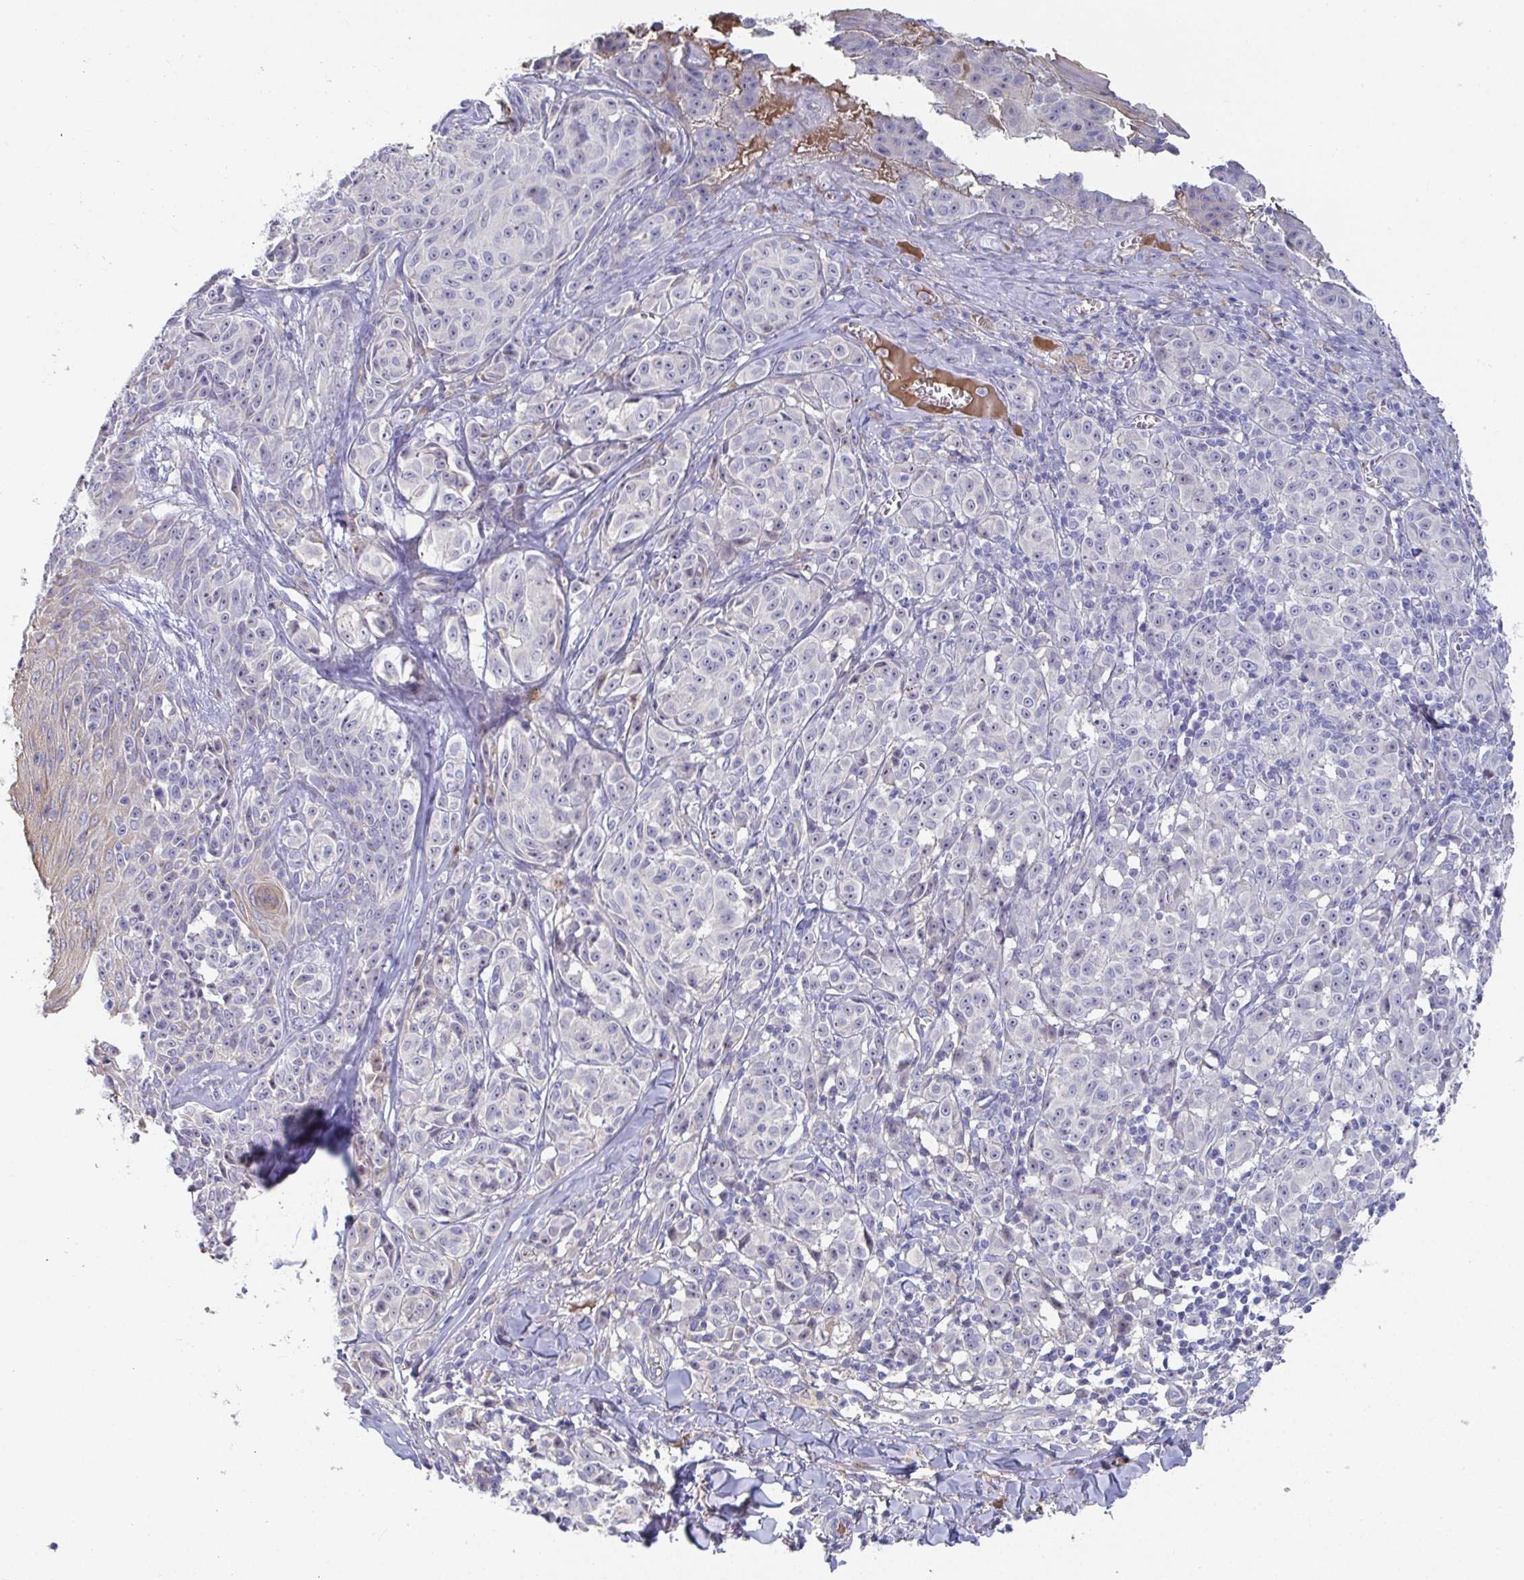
{"staining": {"intensity": "negative", "quantity": "none", "location": "none"}, "tissue": "melanoma", "cell_type": "Tumor cells", "image_type": "cancer", "snomed": [{"axis": "morphology", "description": "Malignant melanoma, NOS"}, {"axis": "topography", "description": "Skin"}], "caption": "There is no significant expression in tumor cells of malignant melanoma.", "gene": "ANO5", "patient": {"sex": "female", "age": 43}}